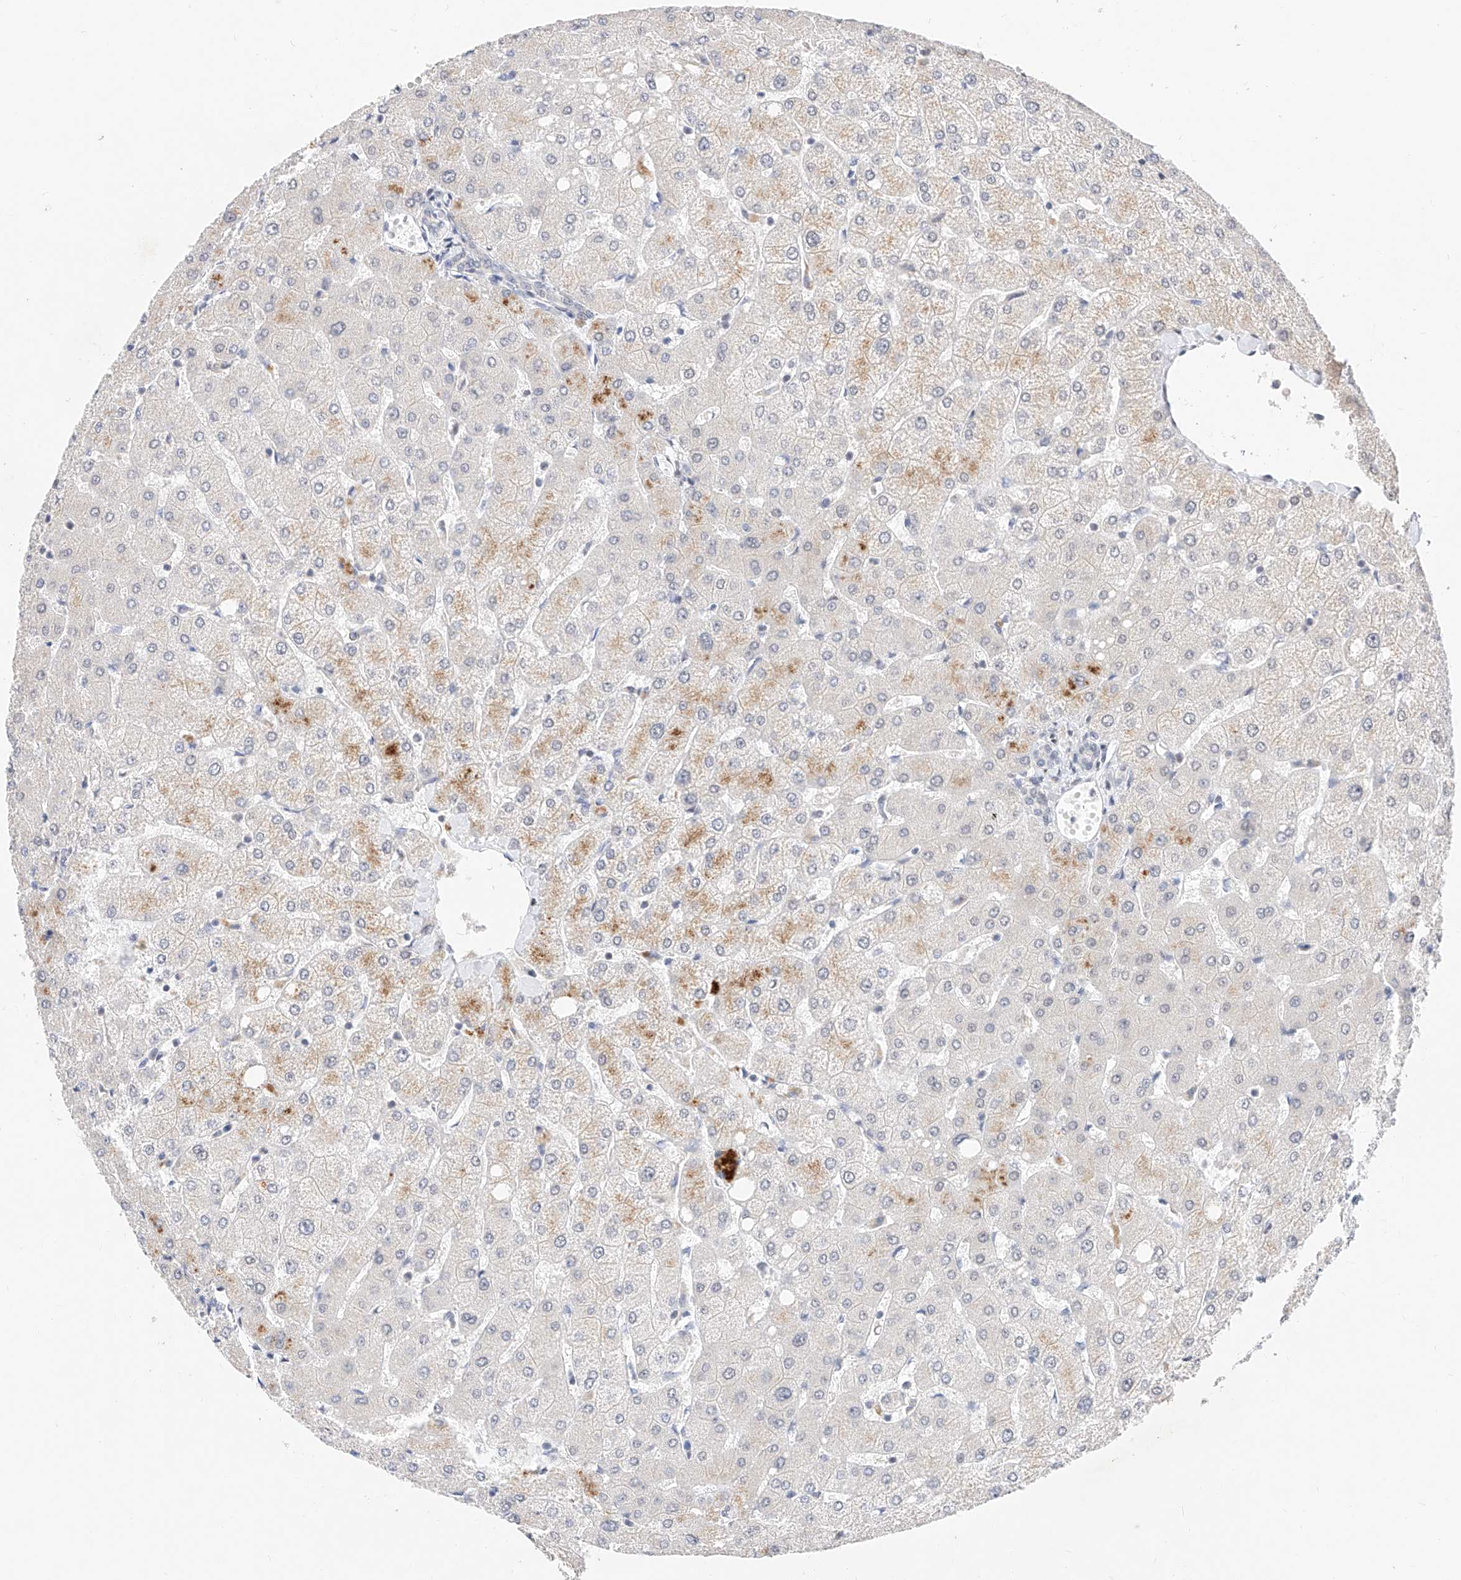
{"staining": {"intensity": "negative", "quantity": "none", "location": "none"}, "tissue": "liver", "cell_type": "Cholangiocytes", "image_type": "normal", "snomed": [{"axis": "morphology", "description": "Normal tissue, NOS"}, {"axis": "topography", "description": "Liver"}], "caption": "The photomicrograph demonstrates no staining of cholangiocytes in normal liver. The staining was performed using DAB (3,3'-diaminobenzidine) to visualize the protein expression in brown, while the nuclei were stained in blue with hematoxylin (Magnification: 20x).", "gene": "KCNJ1", "patient": {"sex": "female", "age": 54}}